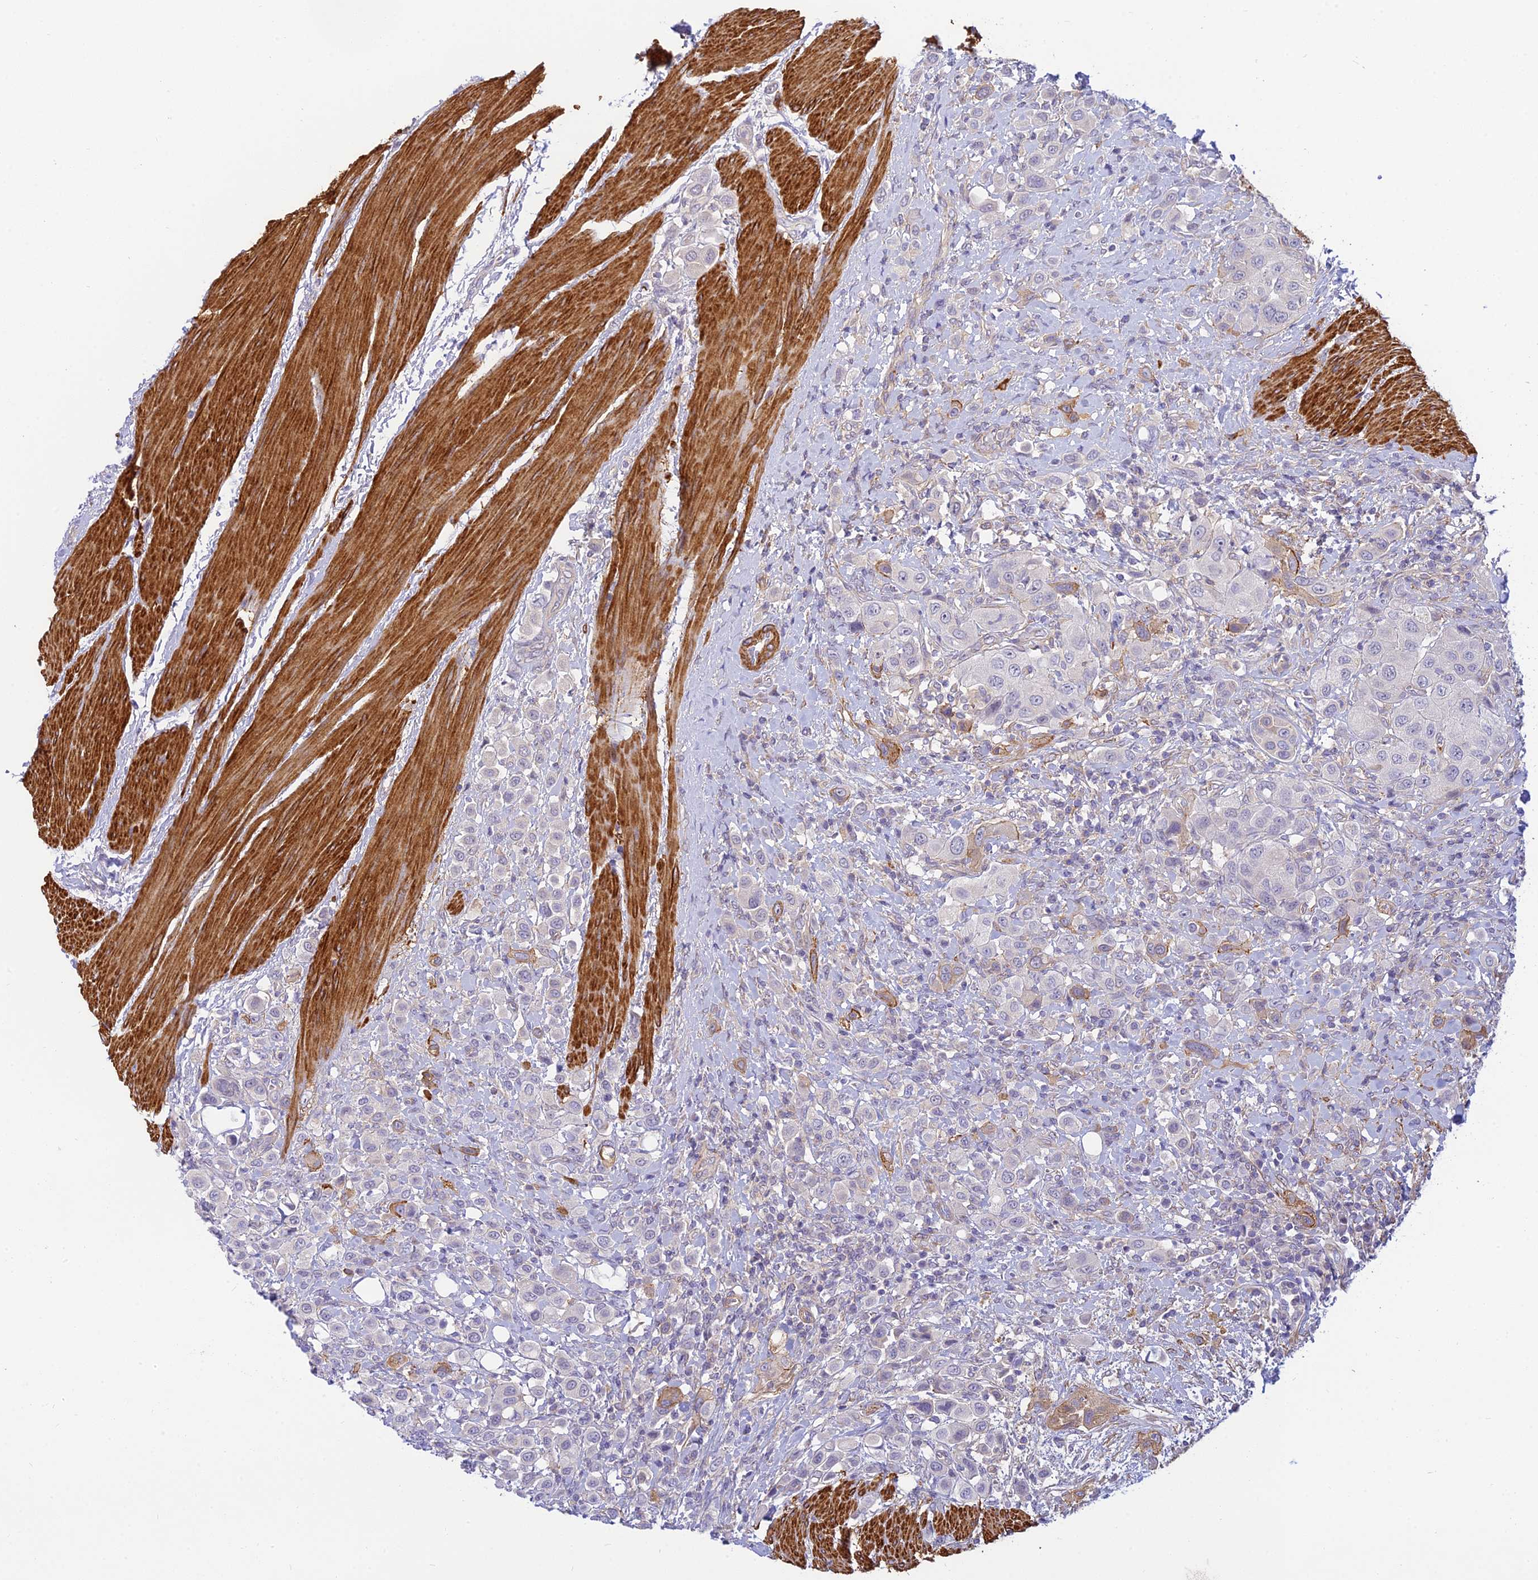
{"staining": {"intensity": "negative", "quantity": "none", "location": "none"}, "tissue": "urothelial cancer", "cell_type": "Tumor cells", "image_type": "cancer", "snomed": [{"axis": "morphology", "description": "Urothelial carcinoma, High grade"}, {"axis": "topography", "description": "Urinary bladder"}], "caption": "Immunohistochemical staining of urothelial carcinoma (high-grade) displays no significant expression in tumor cells. (DAB immunohistochemistry visualized using brightfield microscopy, high magnification).", "gene": "FBXW4", "patient": {"sex": "male", "age": 50}}